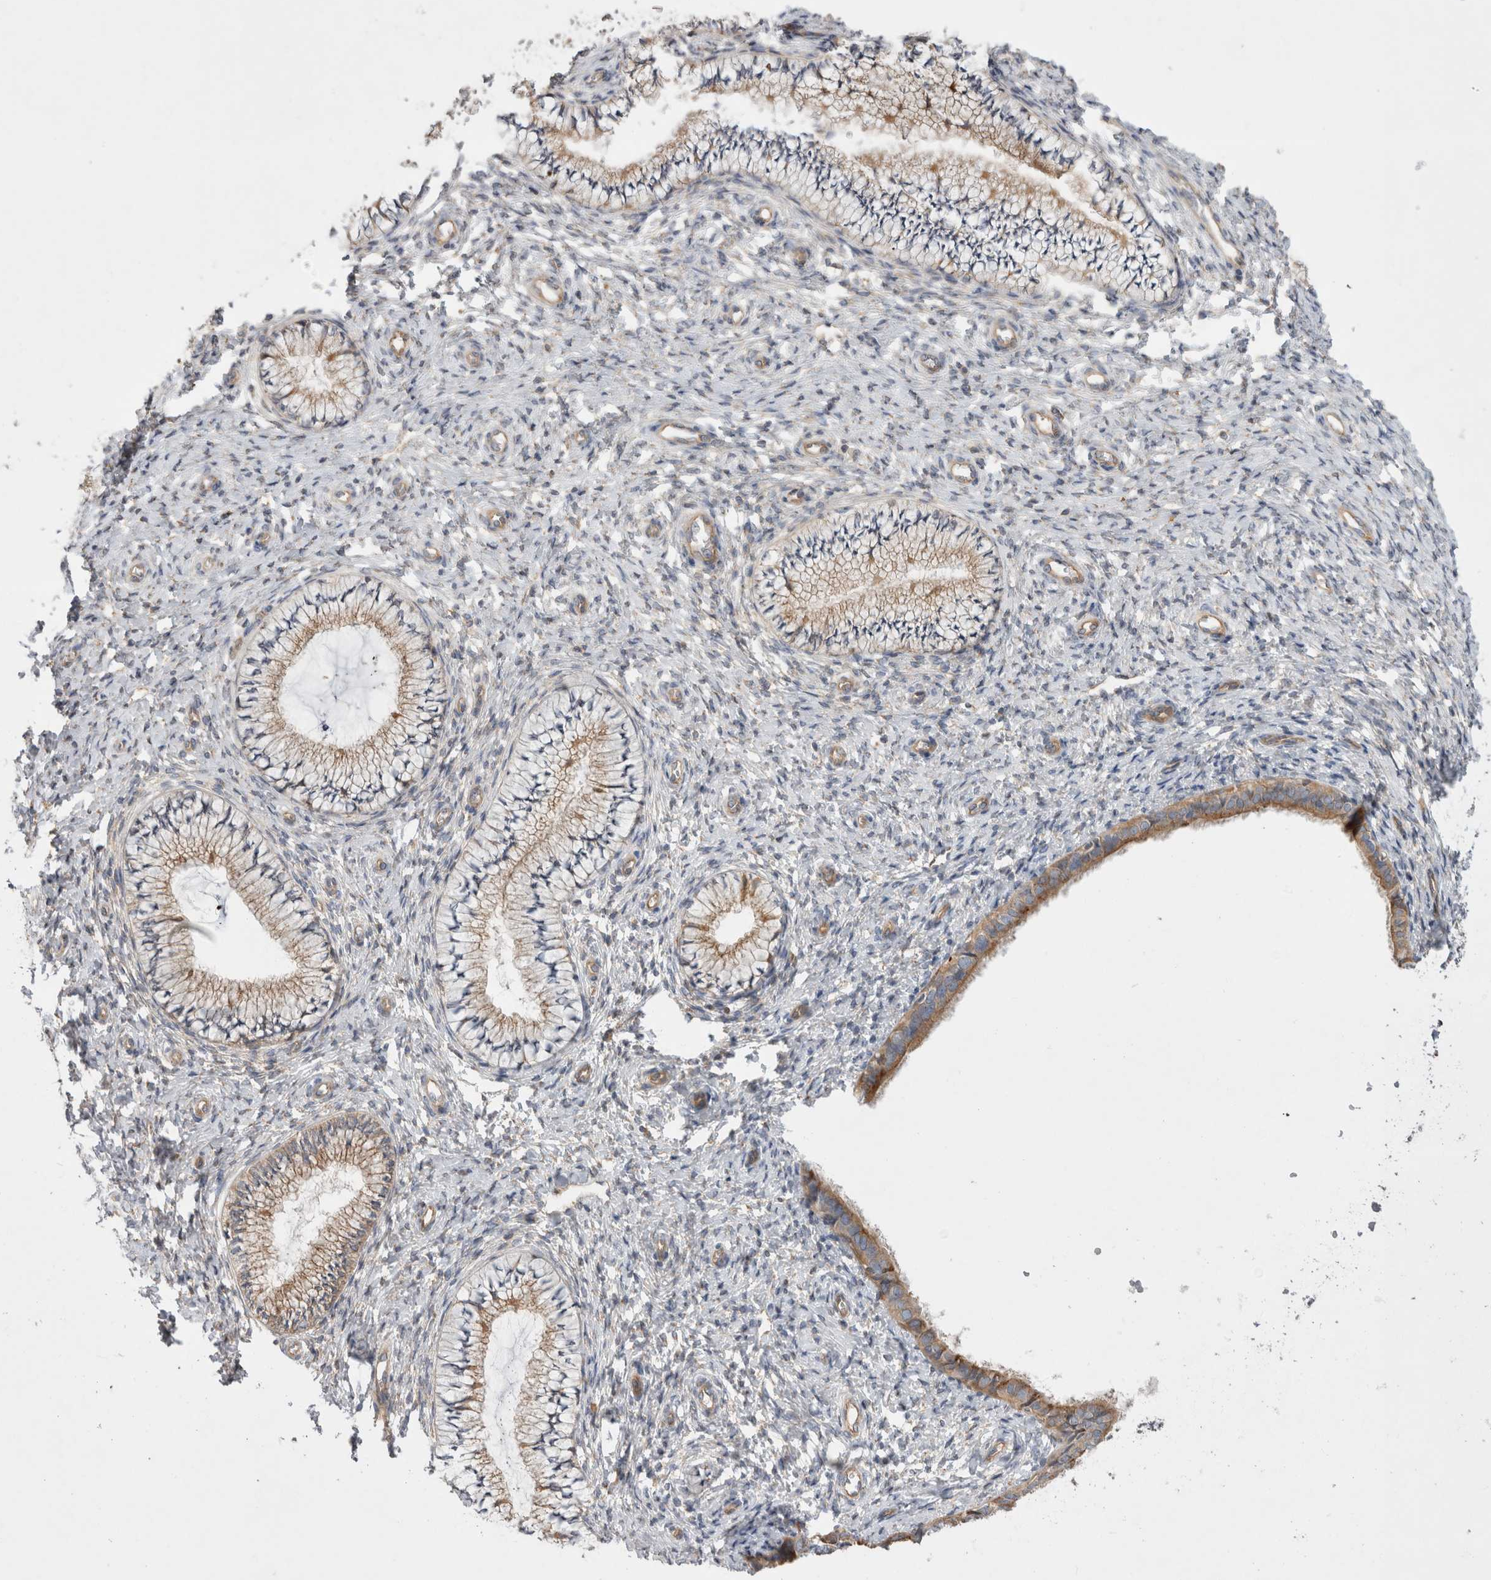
{"staining": {"intensity": "moderate", "quantity": ">75%", "location": "cytoplasmic/membranous"}, "tissue": "cervix", "cell_type": "Glandular cells", "image_type": "normal", "snomed": [{"axis": "morphology", "description": "Normal tissue, NOS"}, {"axis": "topography", "description": "Cervix"}], "caption": "This micrograph reveals immunohistochemistry (IHC) staining of normal human cervix, with medium moderate cytoplasmic/membranous staining in about >75% of glandular cells.", "gene": "PDCD10", "patient": {"sex": "female", "age": 36}}